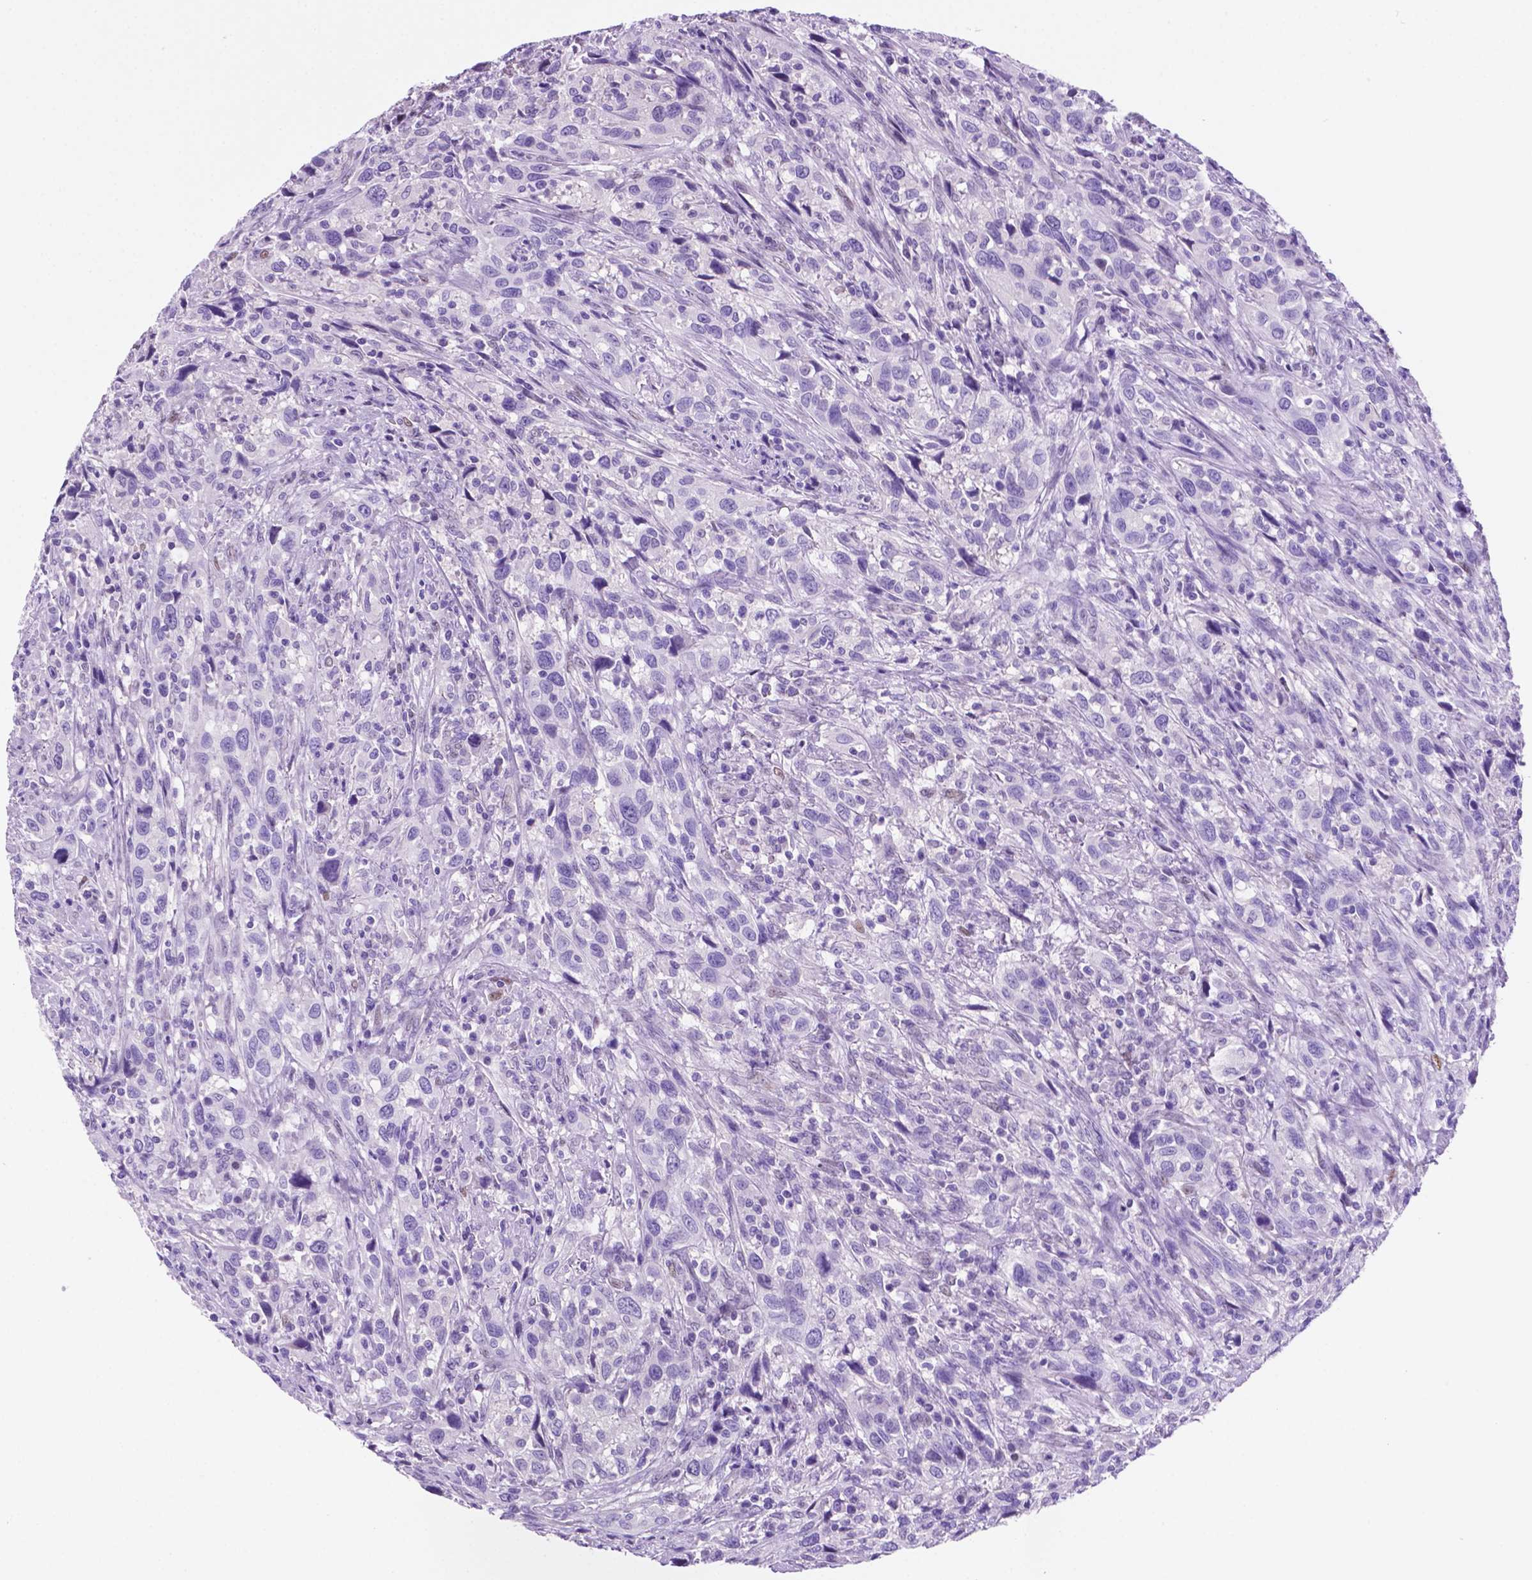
{"staining": {"intensity": "negative", "quantity": "none", "location": "none"}, "tissue": "urothelial cancer", "cell_type": "Tumor cells", "image_type": "cancer", "snomed": [{"axis": "morphology", "description": "Urothelial carcinoma, NOS"}, {"axis": "morphology", "description": "Urothelial carcinoma, High grade"}, {"axis": "topography", "description": "Urinary bladder"}], "caption": "There is no significant positivity in tumor cells of transitional cell carcinoma.", "gene": "TMEM210", "patient": {"sex": "female", "age": 64}}